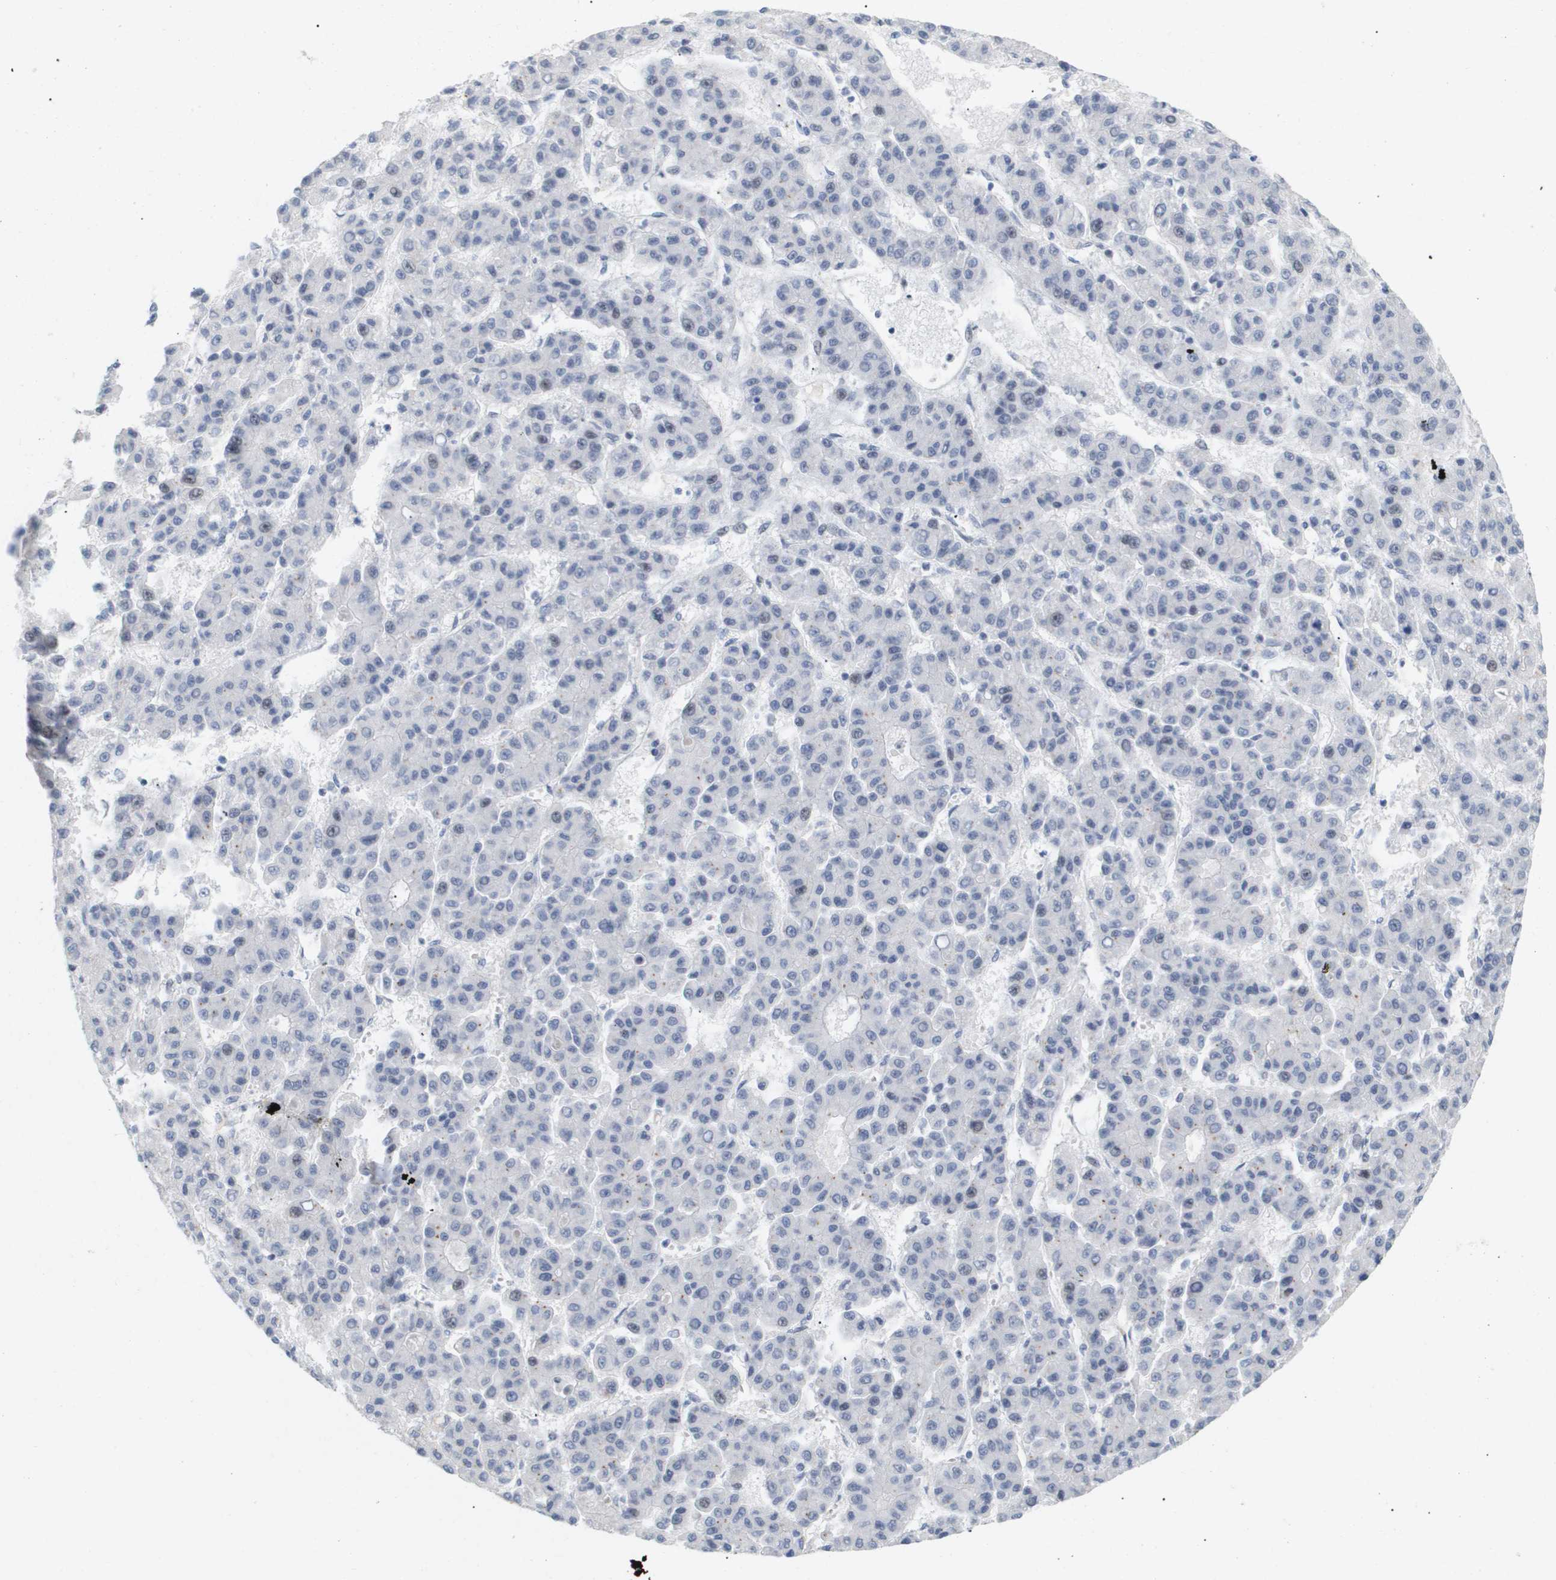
{"staining": {"intensity": "negative", "quantity": "none", "location": "none"}, "tissue": "liver cancer", "cell_type": "Tumor cells", "image_type": "cancer", "snomed": [{"axis": "morphology", "description": "Carcinoma, Hepatocellular, NOS"}, {"axis": "topography", "description": "Liver"}], "caption": "High power microscopy micrograph of an immunohistochemistry micrograph of hepatocellular carcinoma (liver), revealing no significant staining in tumor cells.", "gene": "PPARD", "patient": {"sex": "male", "age": 70}}